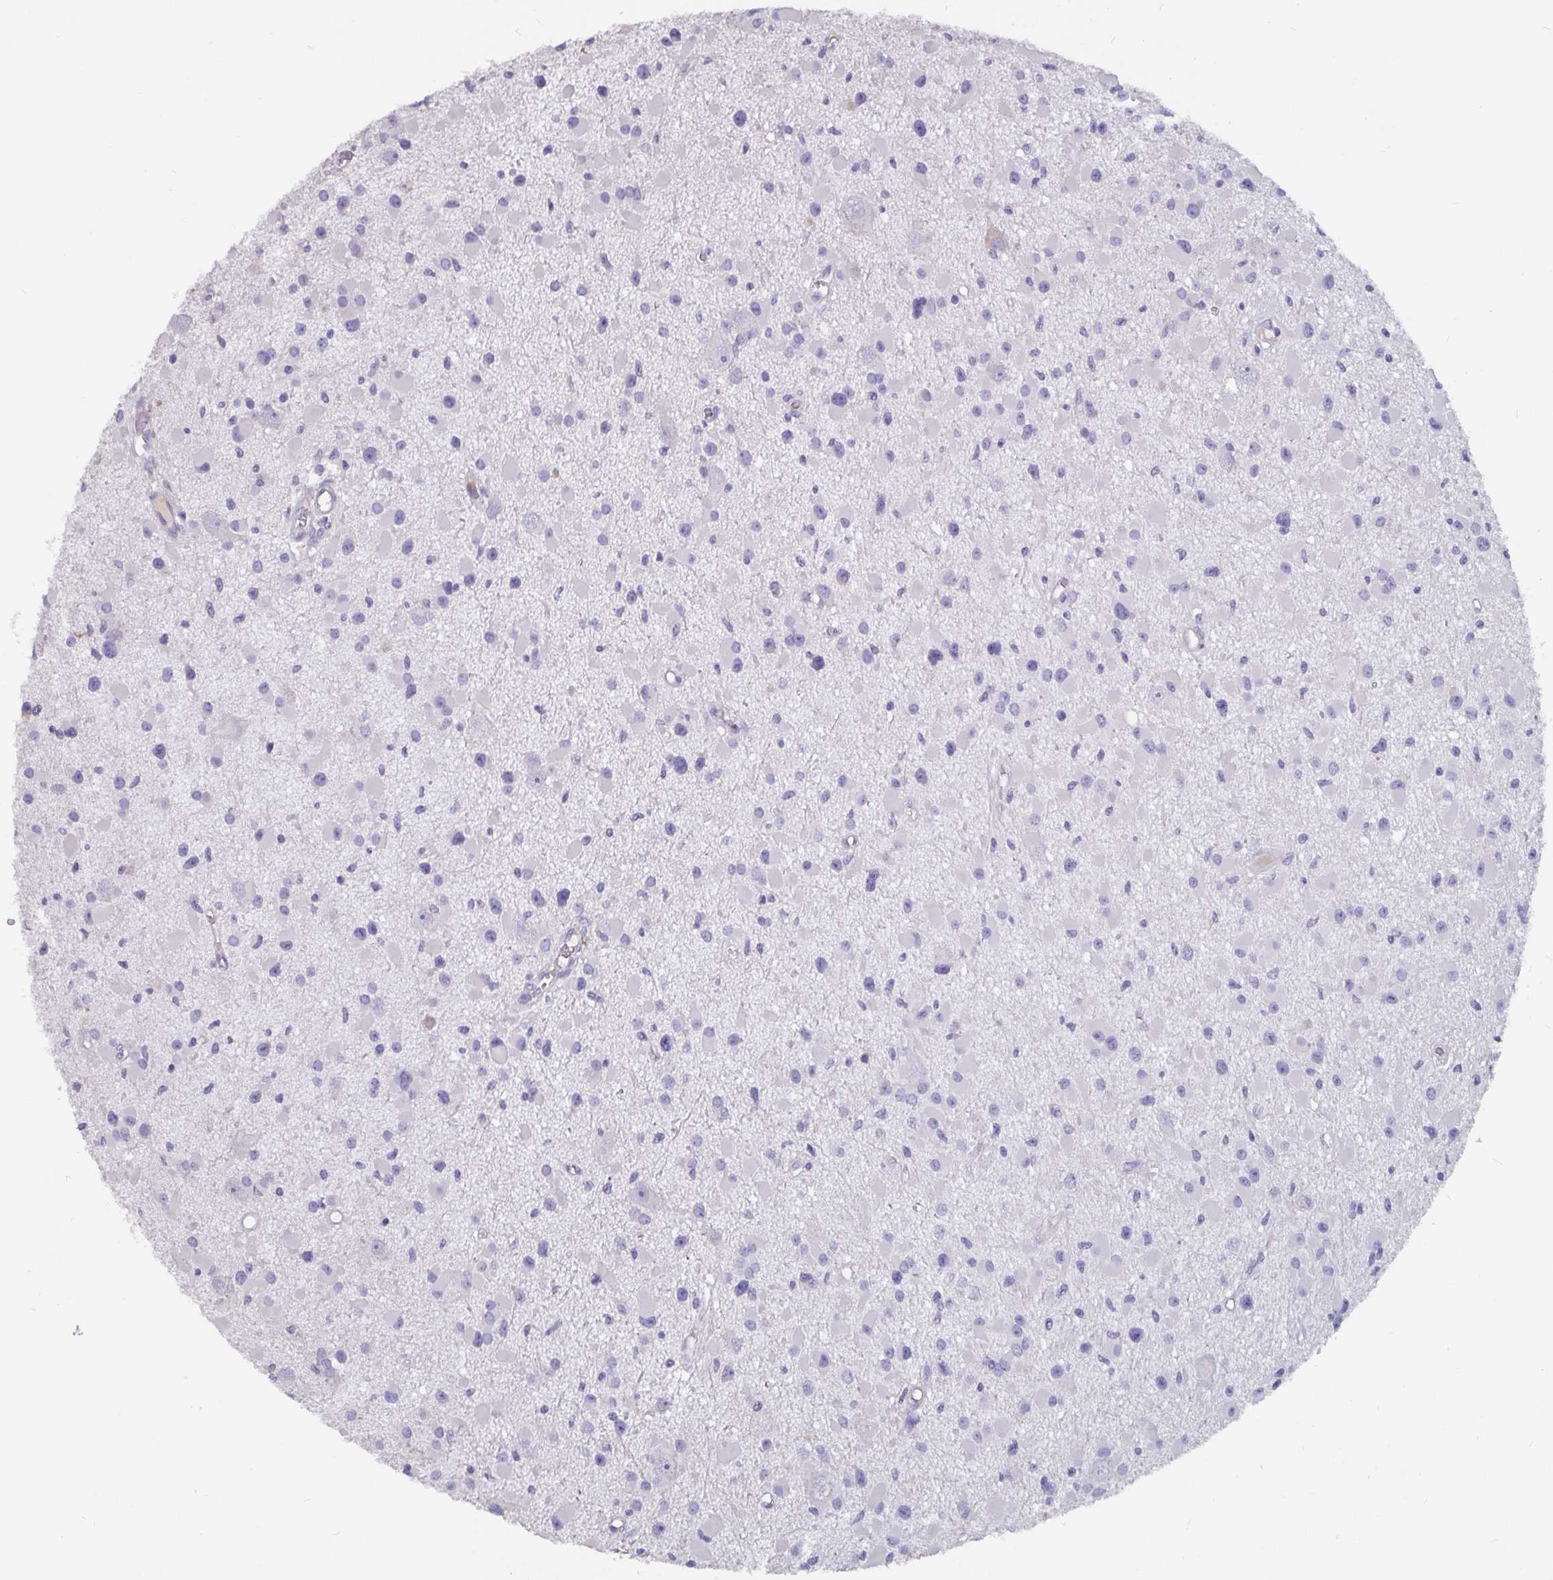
{"staining": {"intensity": "negative", "quantity": "none", "location": "none"}, "tissue": "glioma", "cell_type": "Tumor cells", "image_type": "cancer", "snomed": [{"axis": "morphology", "description": "Glioma, malignant, High grade"}, {"axis": "topography", "description": "Brain"}], "caption": "This histopathology image is of glioma stained with immunohistochemistry to label a protein in brown with the nuclei are counter-stained blue. There is no staining in tumor cells.", "gene": "ADAMTS6", "patient": {"sex": "male", "age": 54}}